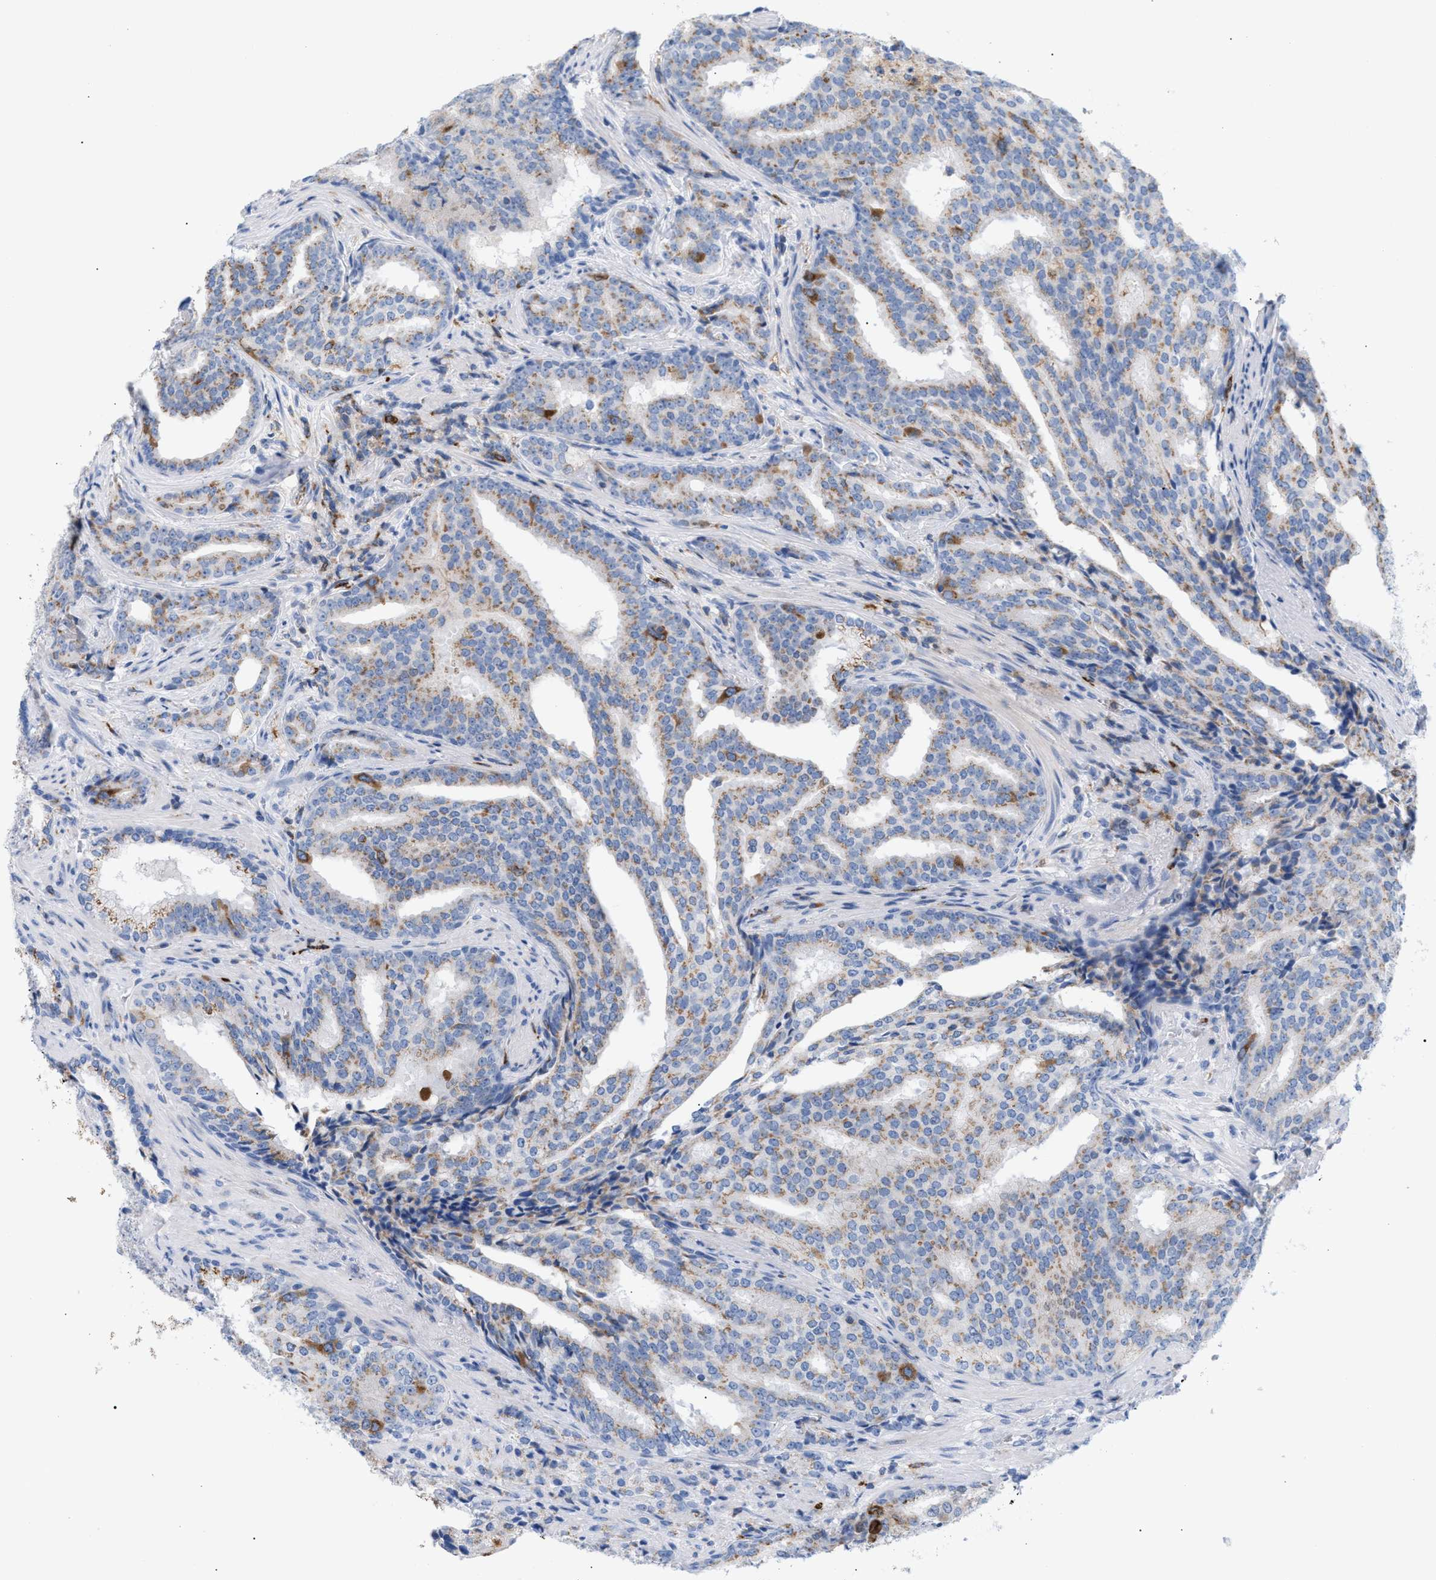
{"staining": {"intensity": "weak", "quantity": "25%-75%", "location": "cytoplasmic/membranous"}, "tissue": "prostate cancer", "cell_type": "Tumor cells", "image_type": "cancer", "snomed": [{"axis": "morphology", "description": "Adenocarcinoma, High grade"}, {"axis": "topography", "description": "Prostate"}], "caption": "Tumor cells show low levels of weak cytoplasmic/membranous positivity in about 25%-75% of cells in human high-grade adenocarcinoma (prostate).", "gene": "TACC3", "patient": {"sex": "male", "age": 71}}